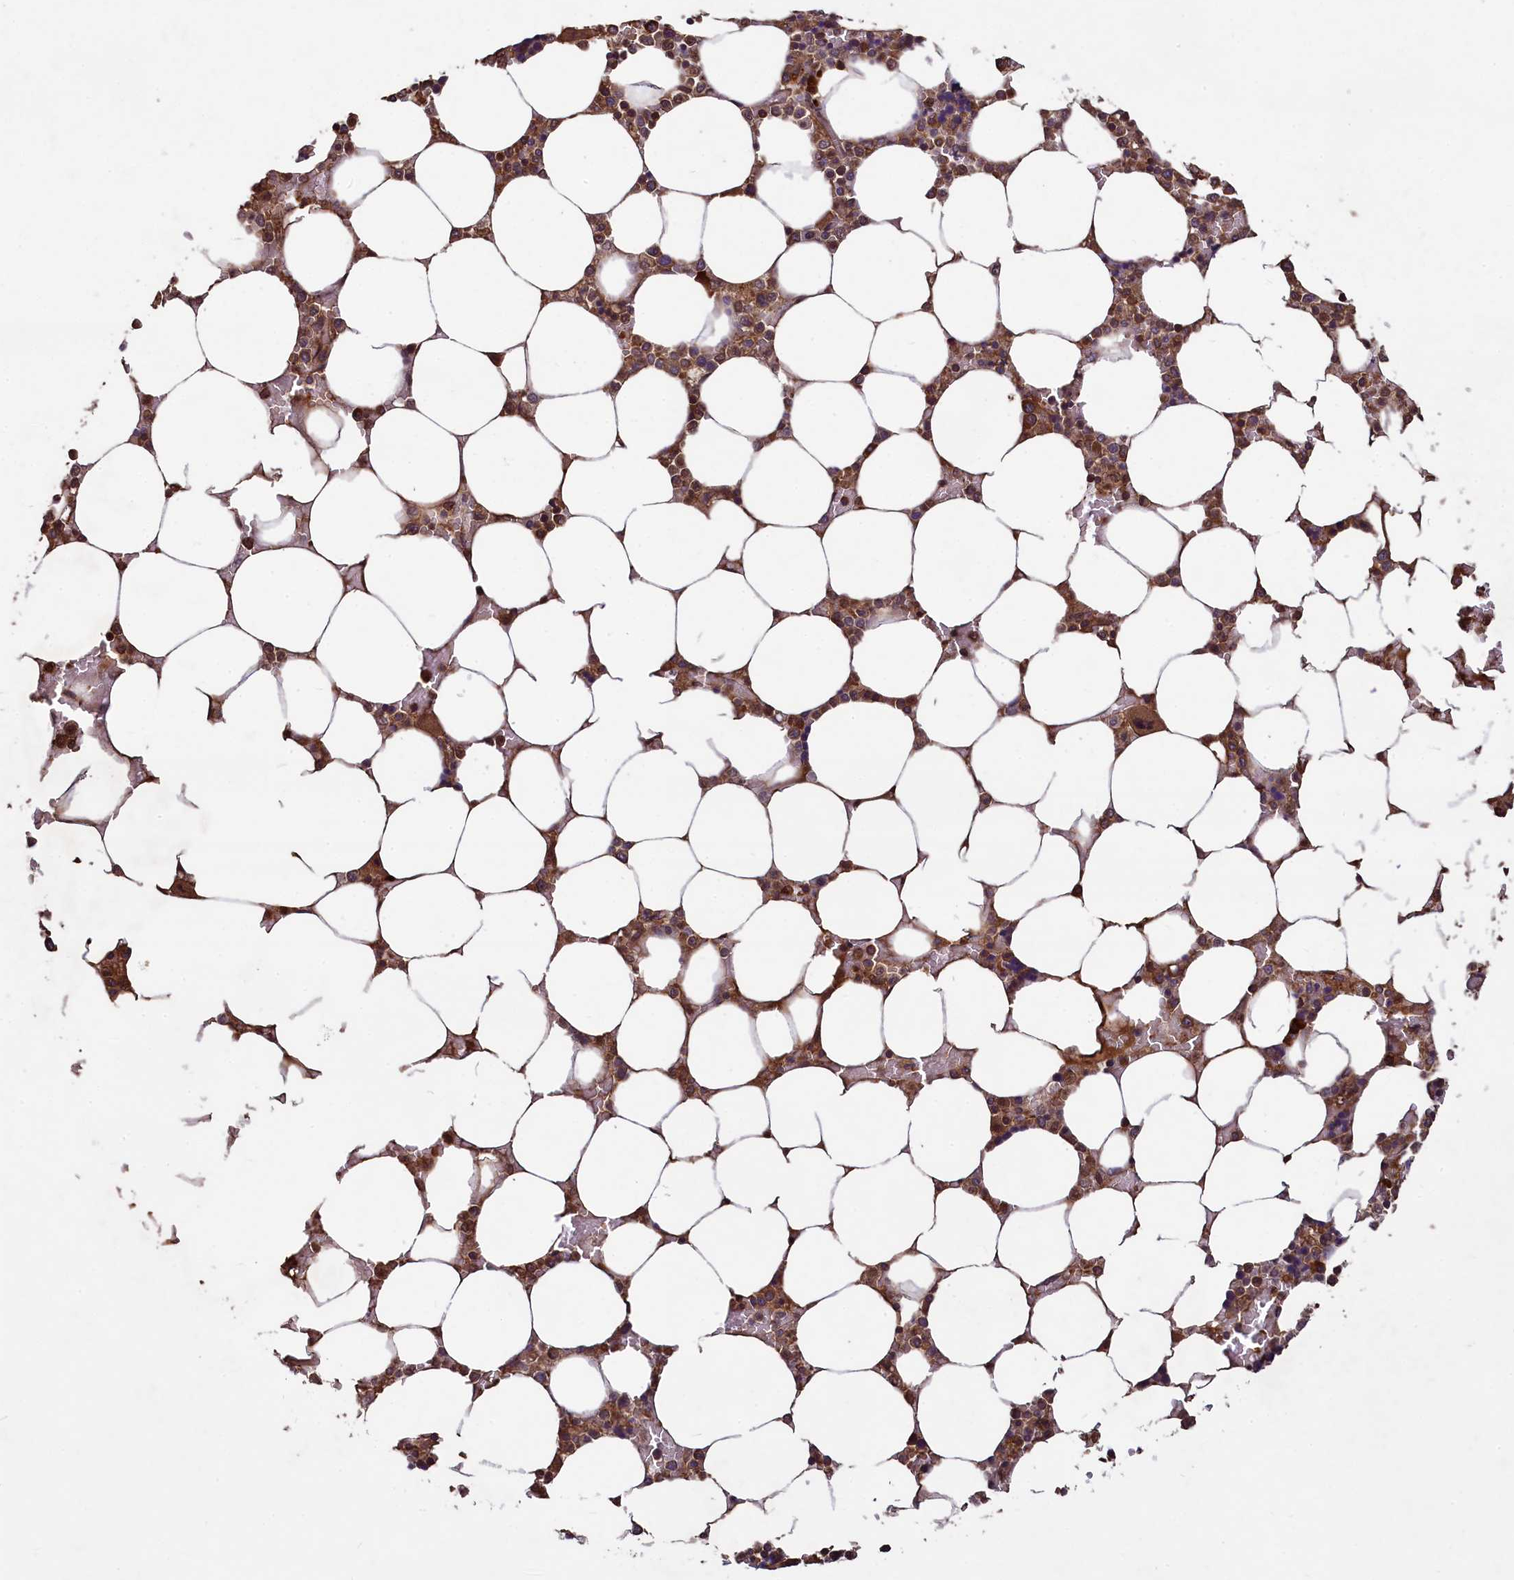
{"staining": {"intensity": "moderate", "quantity": "25%-75%", "location": "cytoplasmic/membranous"}, "tissue": "bone marrow", "cell_type": "Hematopoietic cells", "image_type": "normal", "snomed": [{"axis": "morphology", "description": "Normal tissue, NOS"}, {"axis": "topography", "description": "Bone marrow"}], "caption": "DAB (3,3'-diaminobenzidine) immunohistochemical staining of benign bone marrow demonstrates moderate cytoplasmic/membranous protein staining in approximately 25%-75% of hematopoietic cells.", "gene": "NUDT6", "patient": {"sex": "male", "age": 64}}